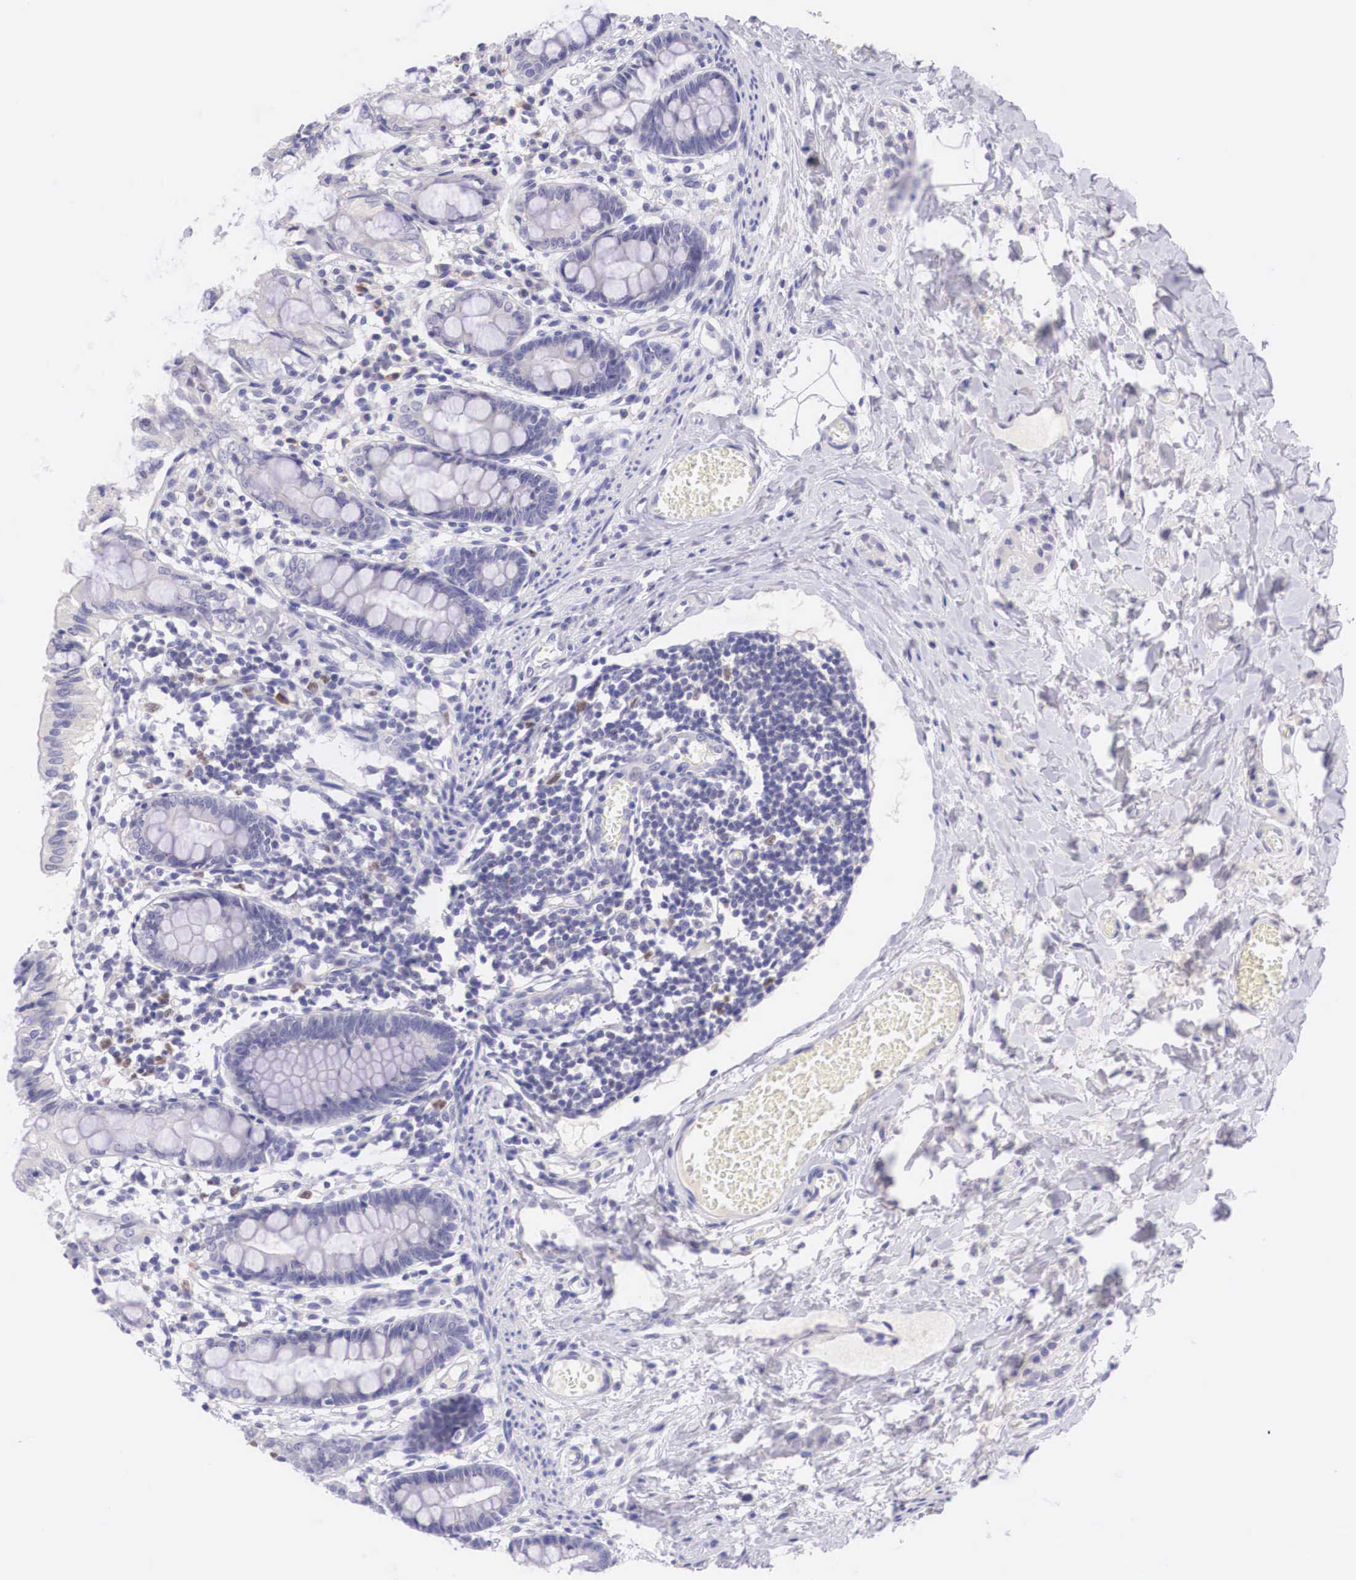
{"staining": {"intensity": "negative", "quantity": "none", "location": "none"}, "tissue": "colon", "cell_type": "Endothelial cells", "image_type": "normal", "snomed": [{"axis": "morphology", "description": "Normal tissue, NOS"}, {"axis": "topography", "description": "Colon"}], "caption": "This is a image of immunohistochemistry (IHC) staining of benign colon, which shows no expression in endothelial cells. Nuclei are stained in blue.", "gene": "BCL6", "patient": {"sex": "male", "age": 1}}